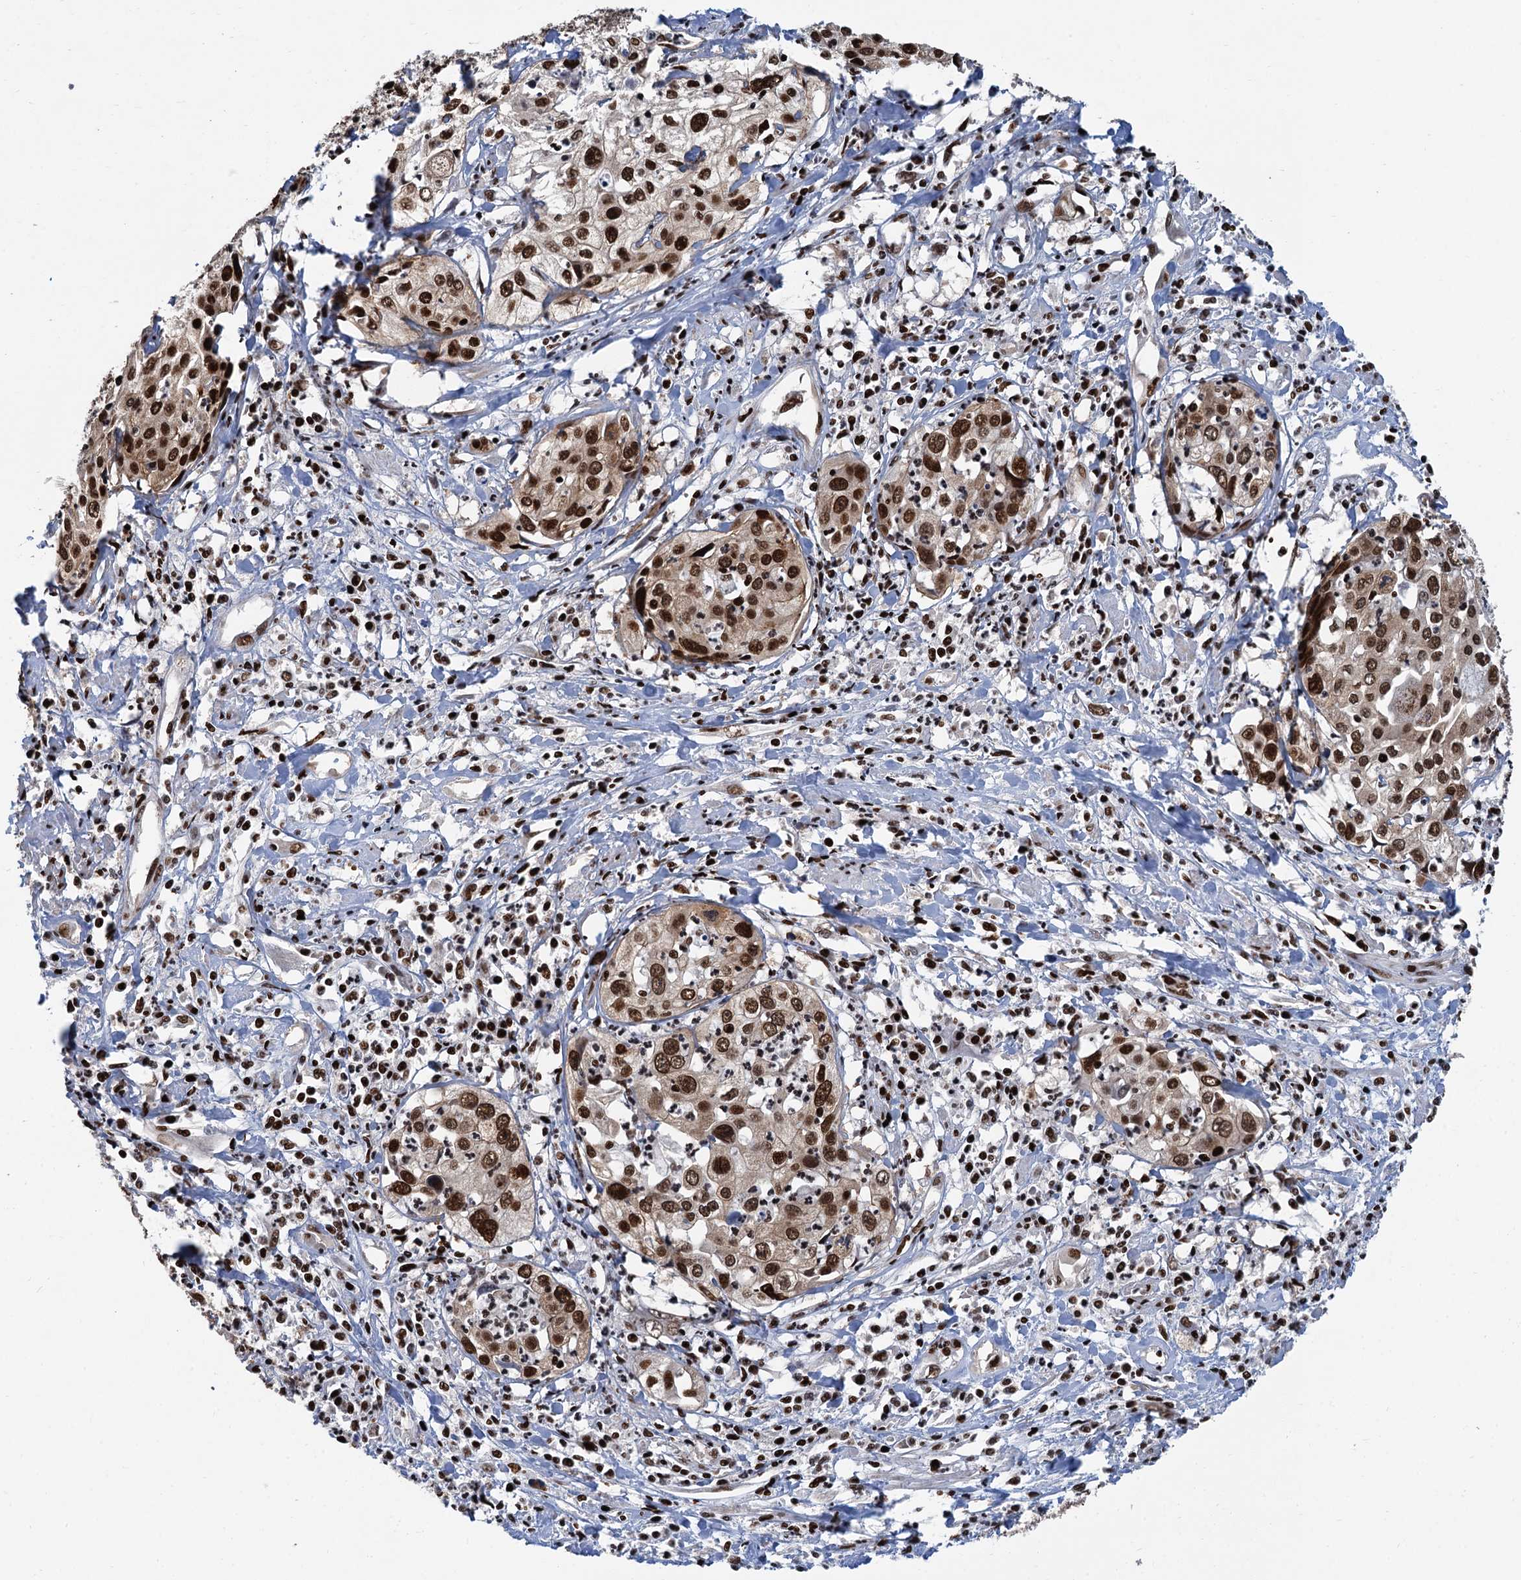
{"staining": {"intensity": "strong", "quantity": ">75%", "location": "nuclear"}, "tissue": "cervical cancer", "cell_type": "Tumor cells", "image_type": "cancer", "snomed": [{"axis": "morphology", "description": "Squamous cell carcinoma, NOS"}, {"axis": "topography", "description": "Cervix"}], "caption": "DAB immunohistochemical staining of human cervical squamous cell carcinoma demonstrates strong nuclear protein expression in approximately >75% of tumor cells.", "gene": "PPP4R1", "patient": {"sex": "female", "age": 31}}